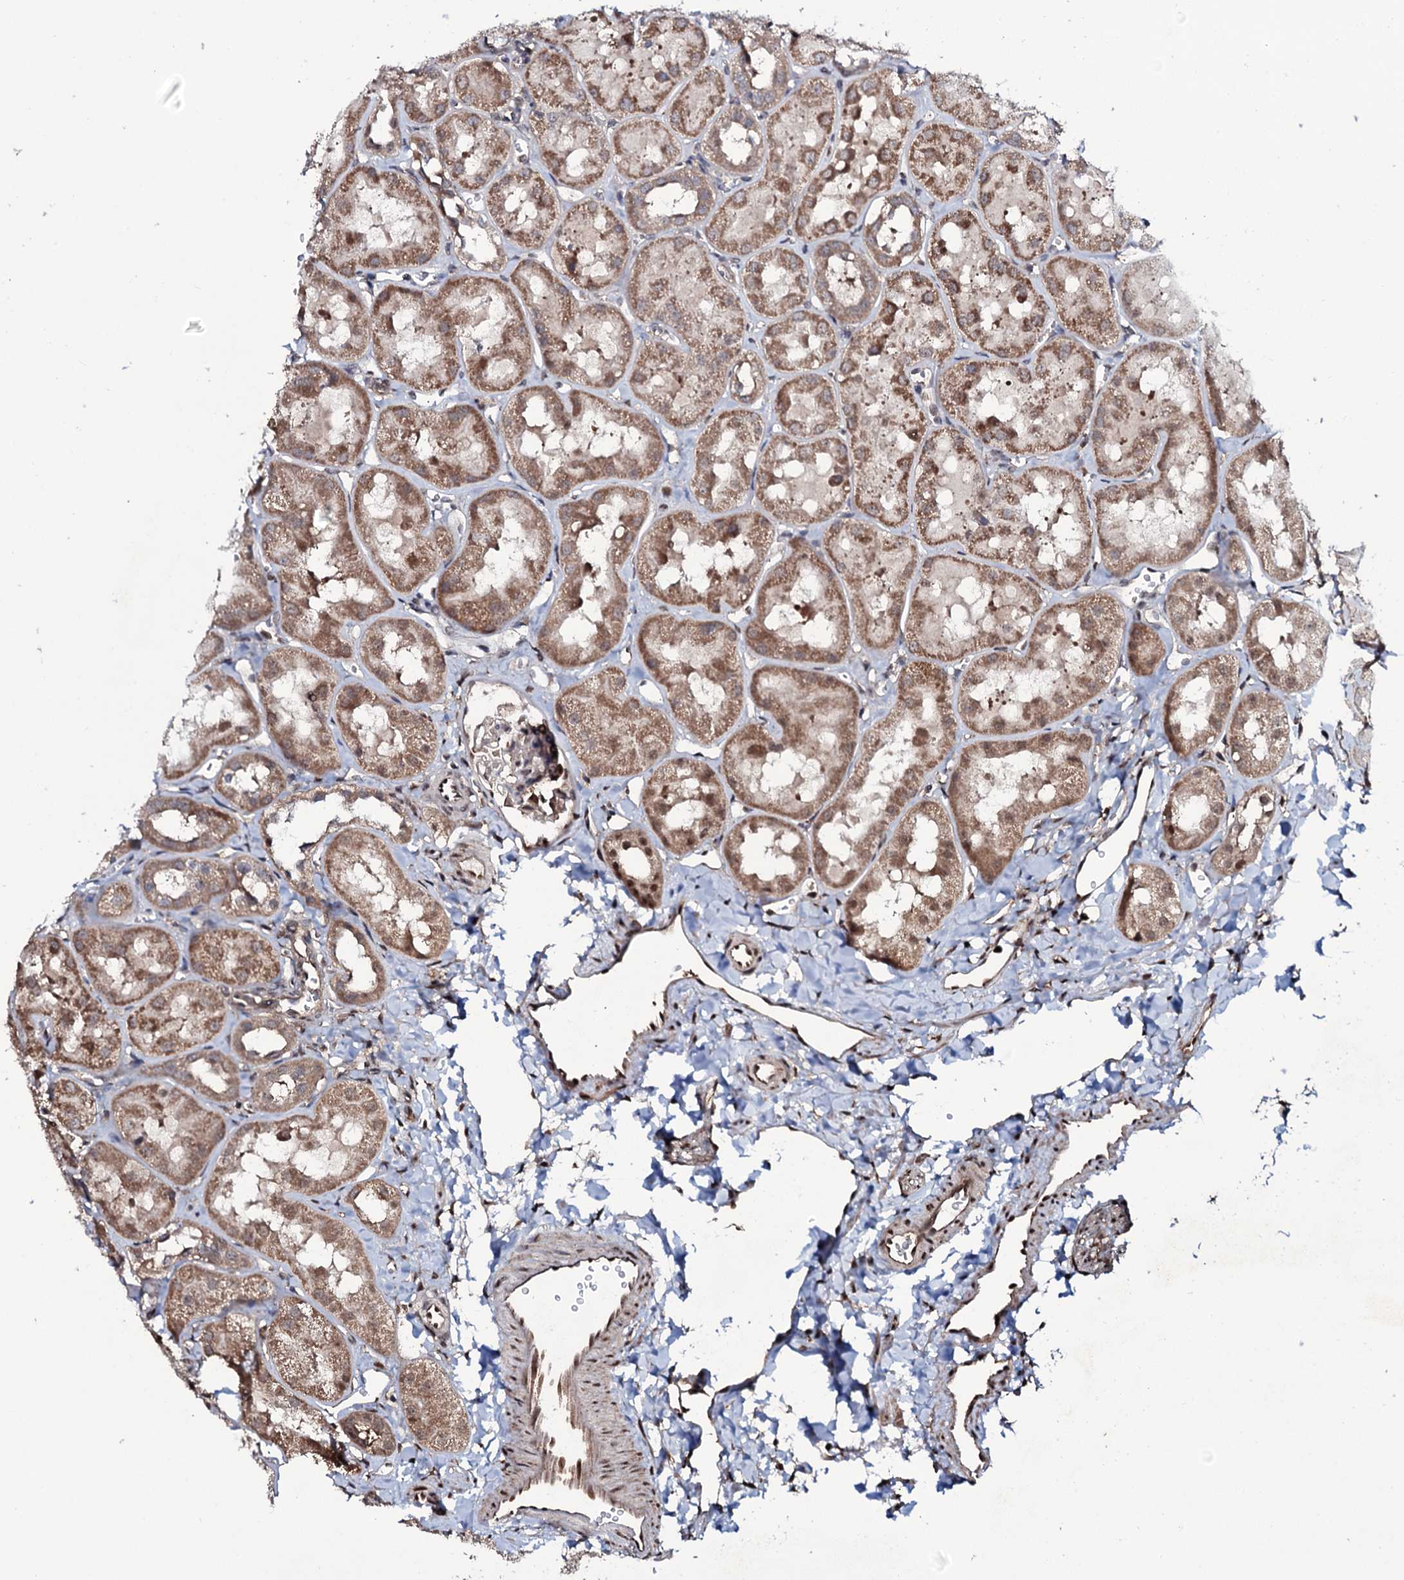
{"staining": {"intensity": "weak", "quantity": "<25%", "location": "cytoplasmic/membranous"}, "tissue": "kidney", "cell_type": "Cells in glomeruli", "image_type": "normal", "snomed": [{"axis": "morphology", "description": "Normal tissue, NOS"}, {"axis": "topography", "description": "Kidney"}, {"axis": "topography", "description": "Urinary bladder"}], "caption": "Normal kidney was stained to show a protein in brown. There is no significant expression in cells in glomeruli. The staining is performed using DAB (3,3'-diaminobenzidine) brown chromogen with nuclei counter-stained in using hematoxylin.", "gene": "COG6", "patient": {"sex": "male", "age": 16}}